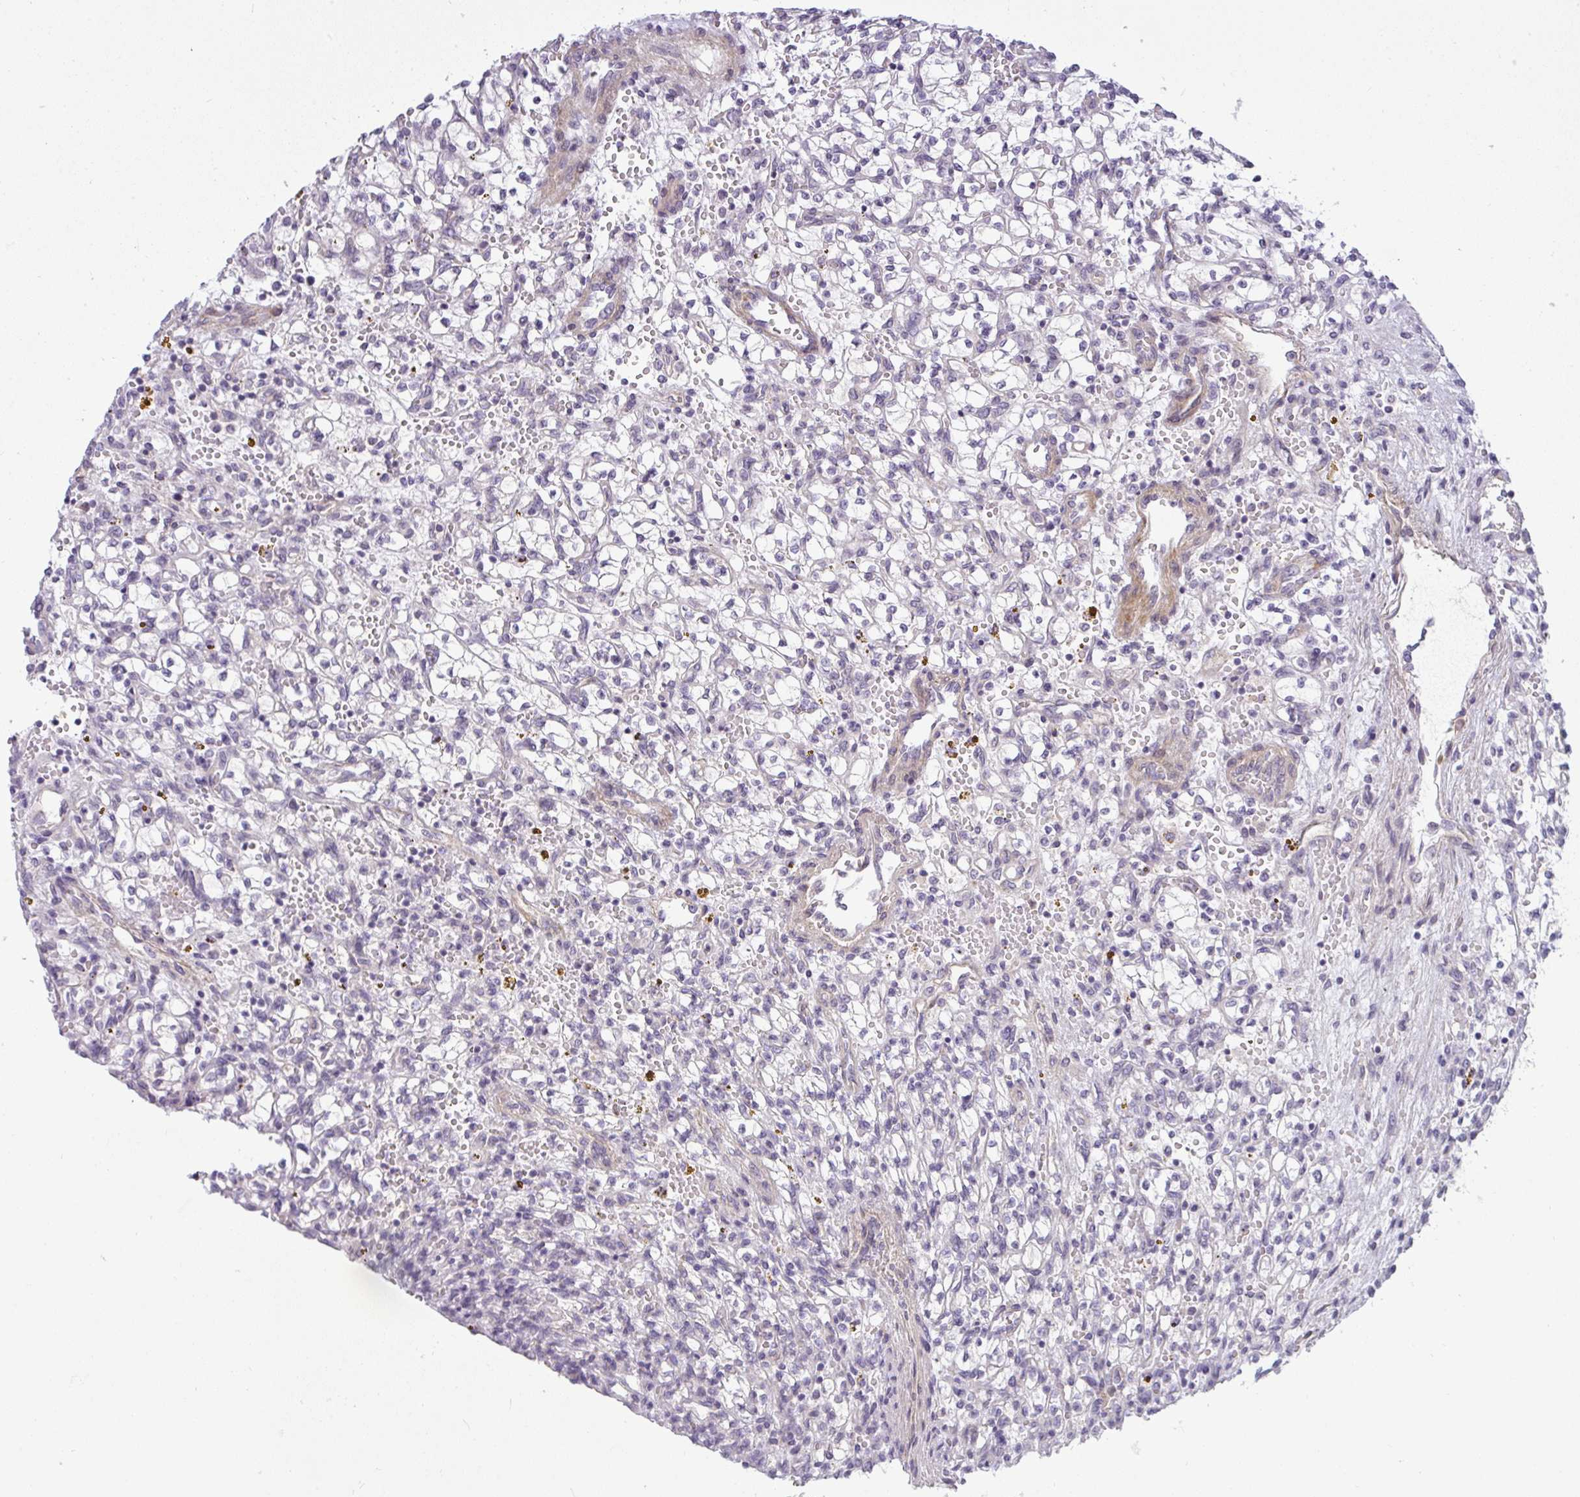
{"staining": {"intensity": "negative", "quantity": "none", "location": "none"}, "tissue": "renal cancer", "cell_type": "Tumor cells", "image_type": "cancer", "snomed": [{"axis": "morphology", "description": "Adenocarcinoma, NOS"}, {"axis": "topography", "description": "Kidney"}], "caption": "Protein analysis of renal adenocarcinoma reveals no significant expression in tumor cells.", "gene": "DZIP1", "patient": {"sex": "female", "age": 64}}